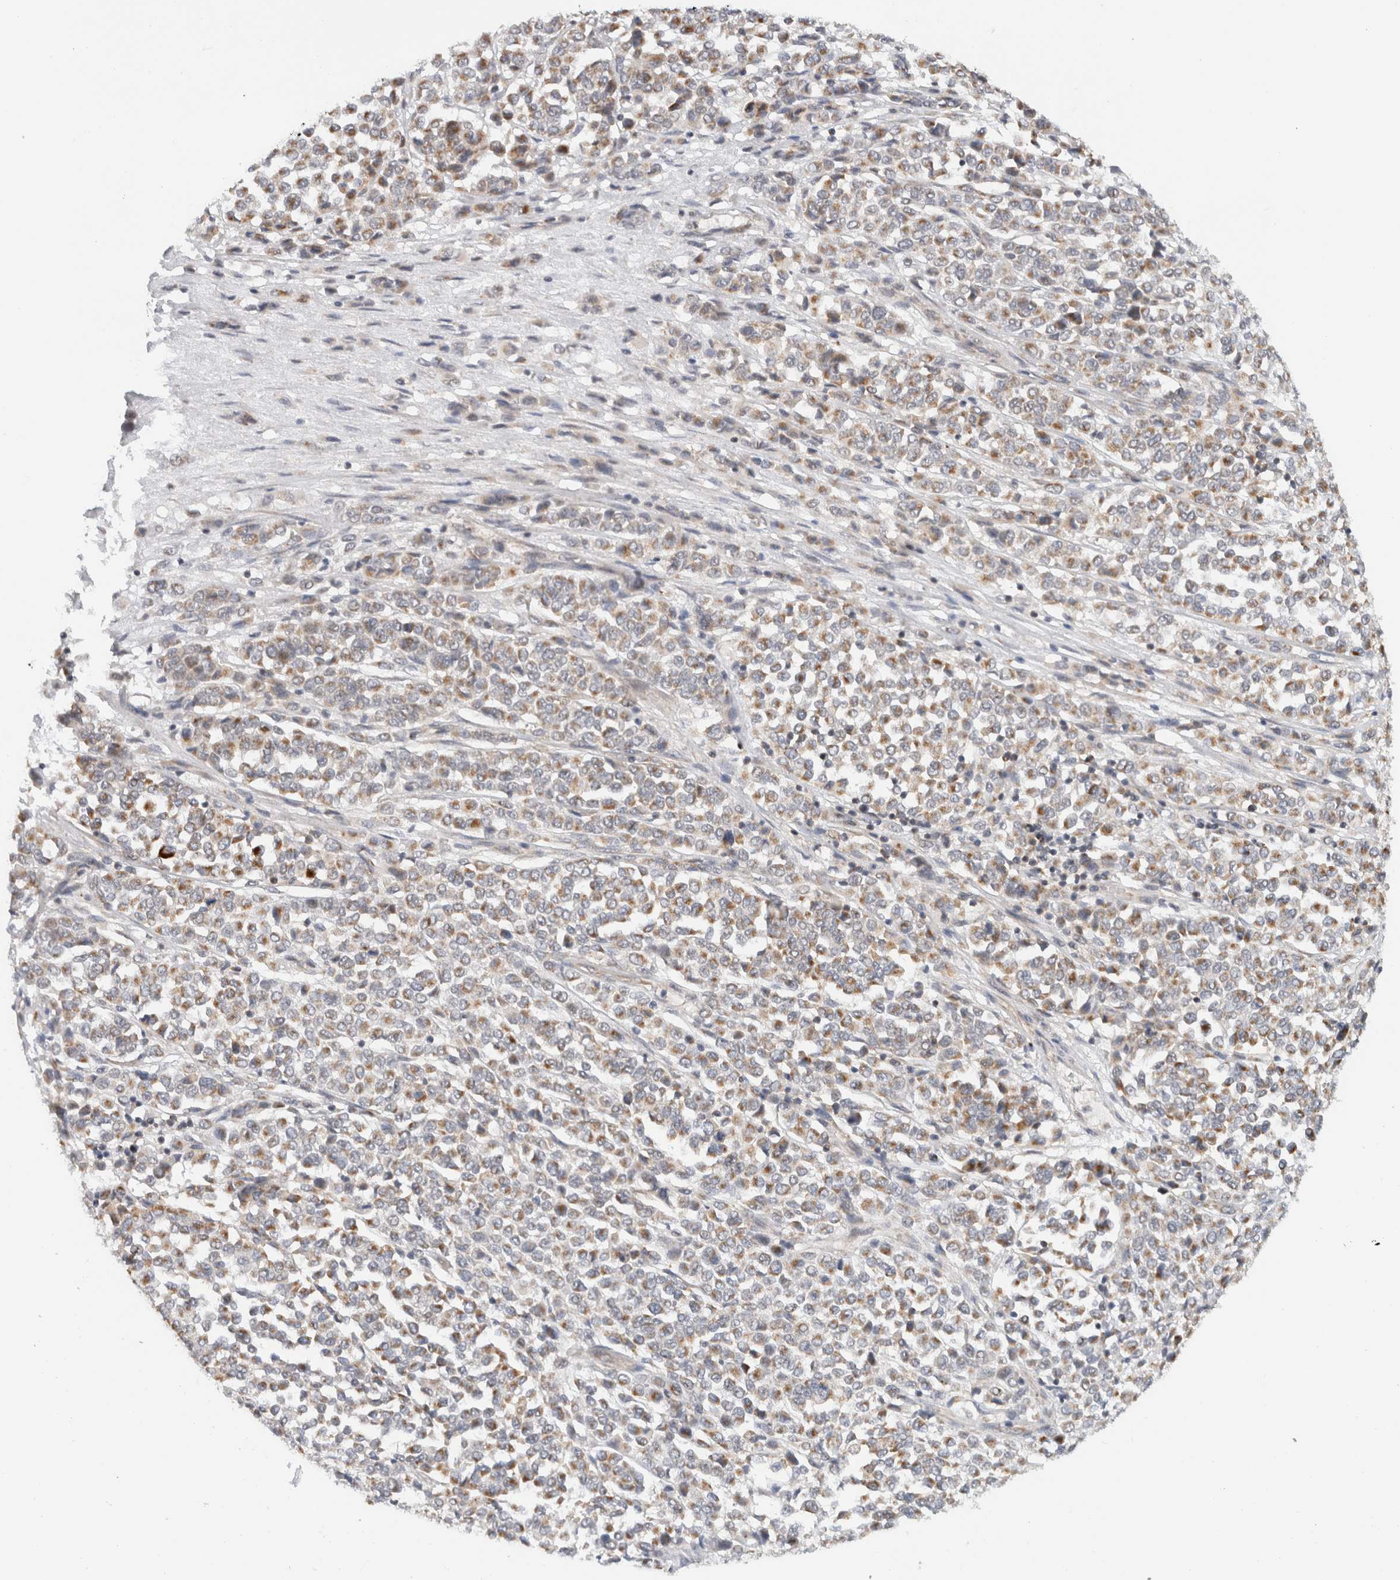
{"staining": {"intensity": "moderate", "quantity": ">75%", "location": "cytoplasmic/membranous"}, "tissue": "melanoma", "cell_type": "Tumor cells", "image_type": "cancer", "snomed": [{"axis": "morphology", "description": "Malignant melanoma, Metastatic site"}, {"axis": "topography", "description": "Pancreas"}], "caption": "Protein expression analysis of human malignant melanoma (metastatic site) reveals moderate cytoplasmic/membranous expression in approximately >75% of tumor cells.", "gene": "CMC2", "patient": {"sex": "female", "age": 30}}